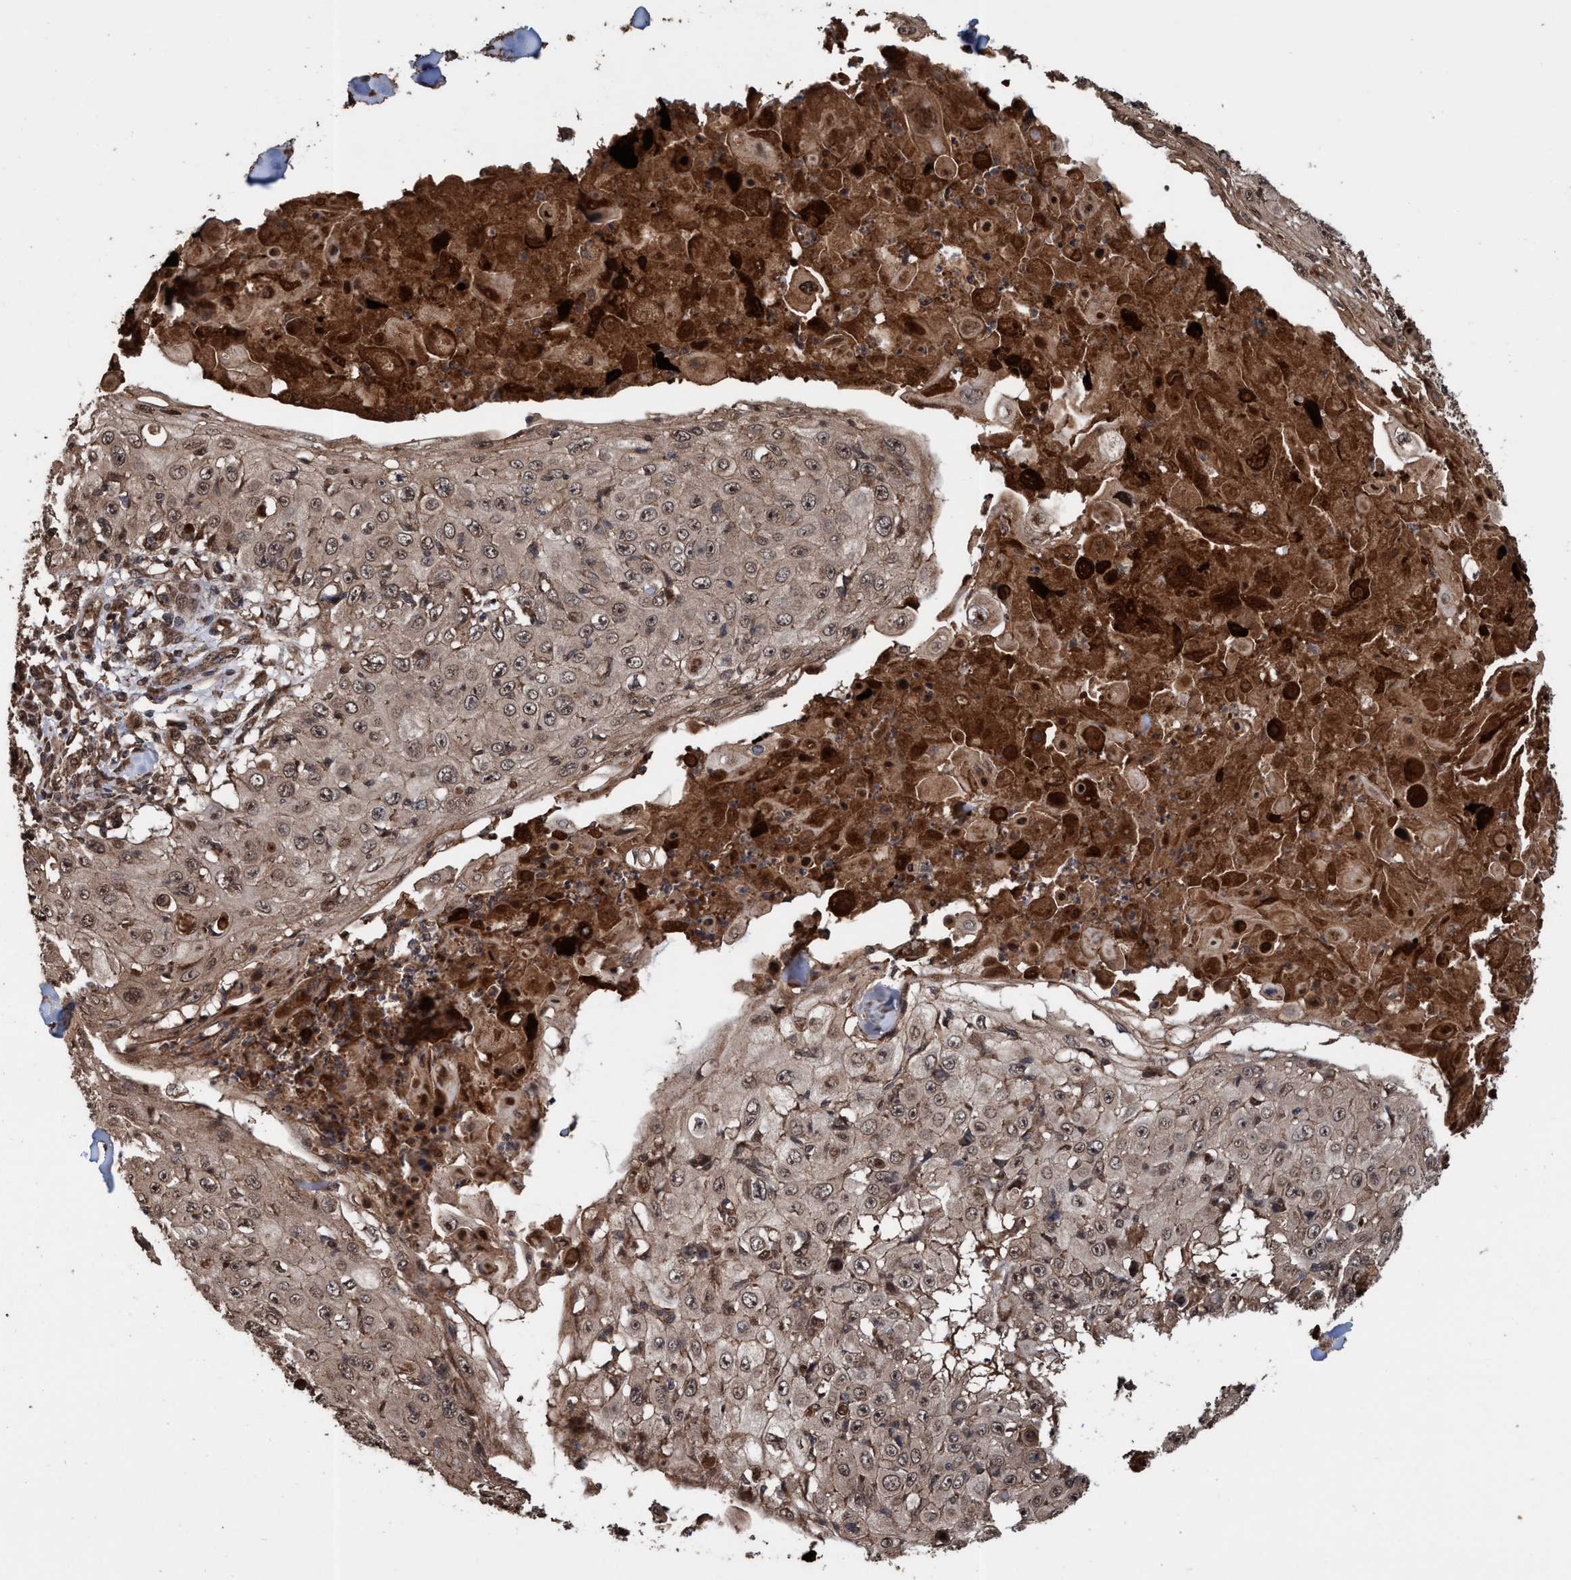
{"staining": {"intensity": "weak", "quantity": ">75%", "location": "cytoplasmic/membranous,nuclear"}, "tissue": "skin cancer", "cell_type": "Tumor cells", "image_type": "cancer", "snomed": [{"axis": "morphology", "description": "Squamous cell carcinoma, NOS"}, {"axis": "topography", "description": "Skin"}], "caption": "Human skin cancer stained with a brown dye displays weak cytoplasmic/membranous and nuclear positive staining in about >75% of tumor cells.", "gene": "TRPC7", "patient": {"sex": "male", "age": 86}}